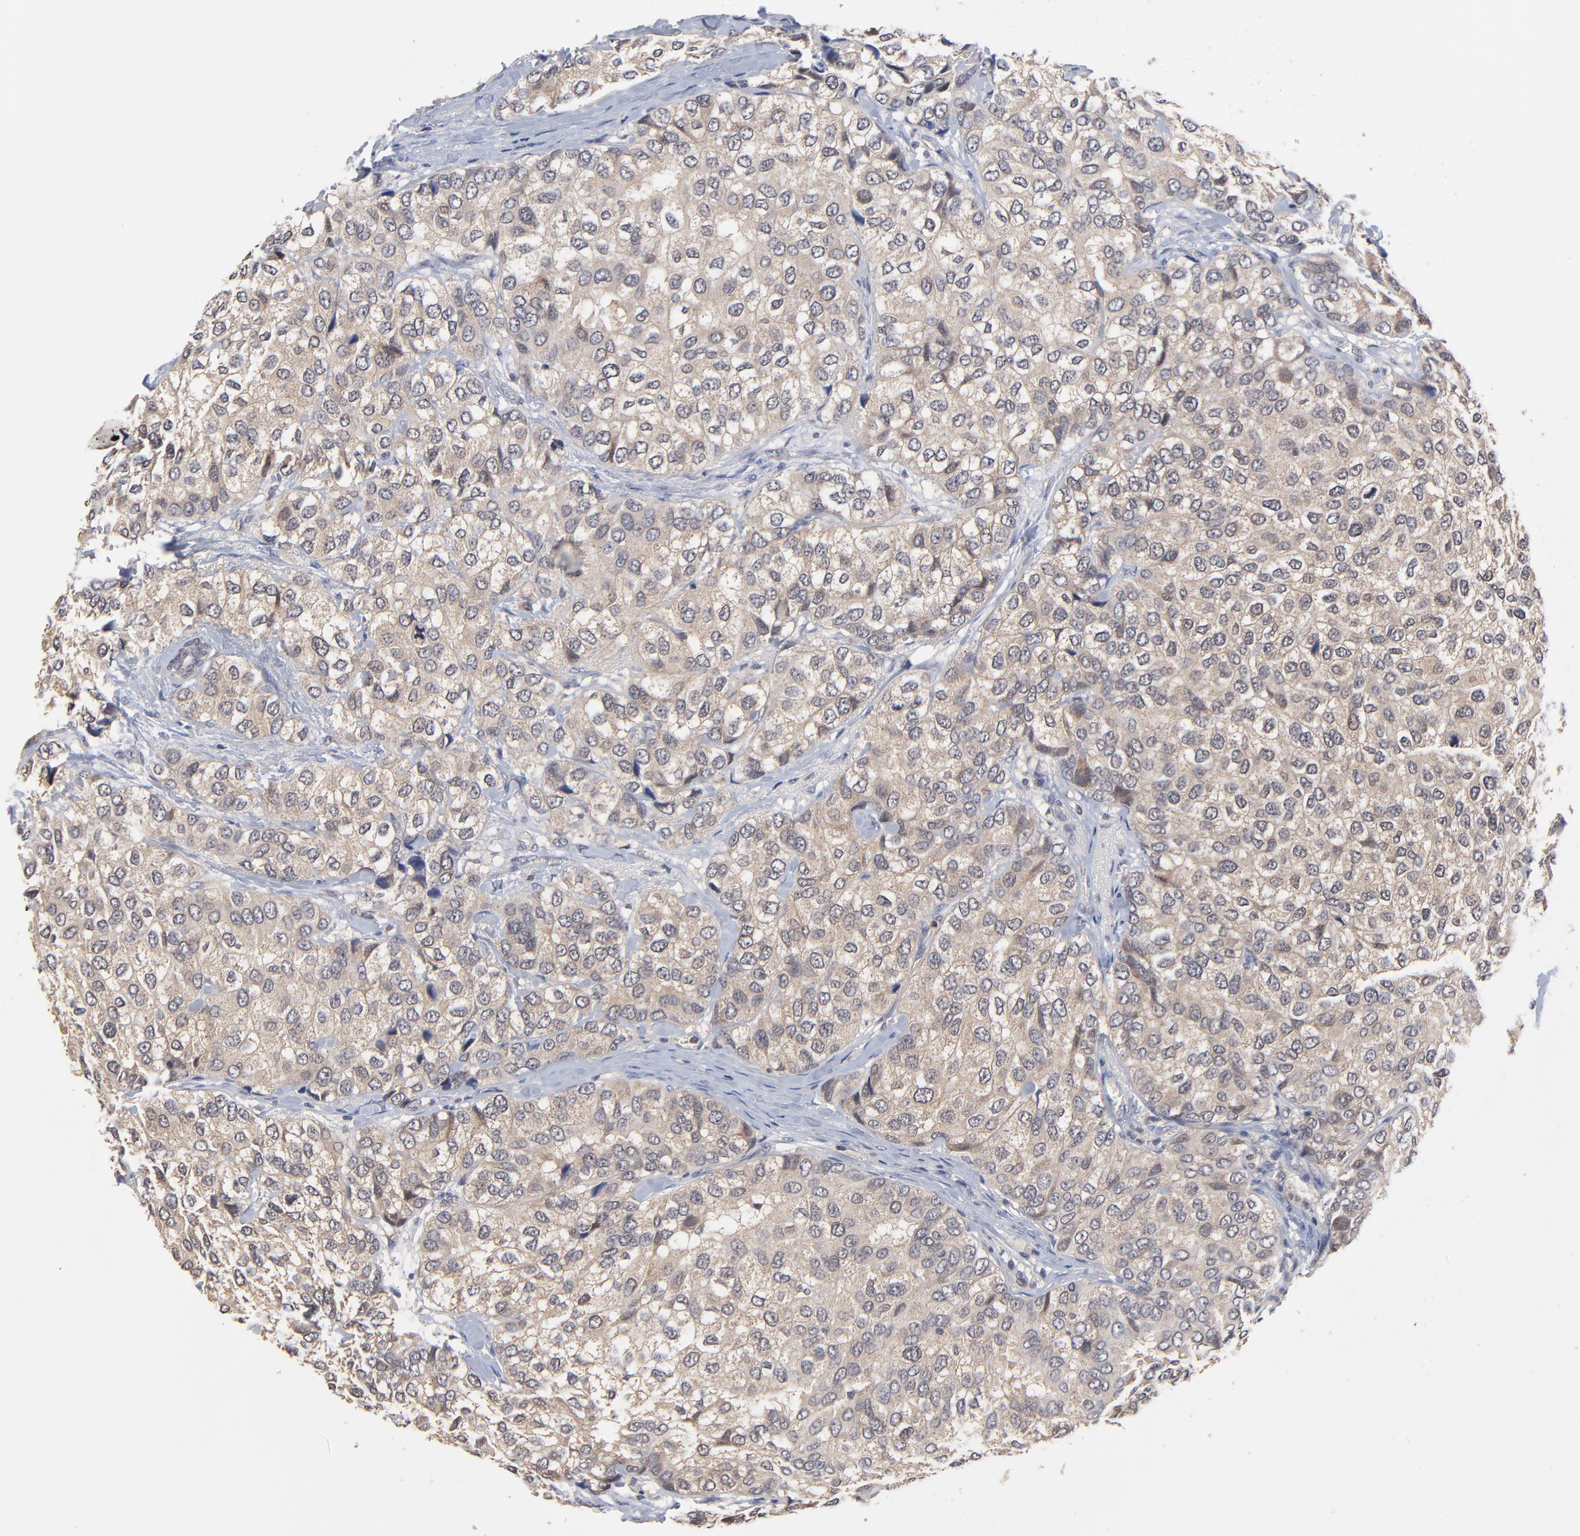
{"staining": {"intensity": "weak", "quantity": ">75%", "location": "cytoplasmic/membranous"}, "tissue": "breast cancer", "cell_type": "Tumor cells", "image_type": "cancer", "snomed": [{"axis": "morphology", "description": "Duct carcinoma"}, {"axis": "topography", "description": "Breast"}], "caption": "High-magnification brightfield microscopy of breast intraductal carcinoma stained with DAB (brown) and counterstained with hematoxylin (blue). tumor cells exhibit weak cytoplasmic/membranous staining is appreciated in approximately>75% of cells.", "gene": "PCMT1", "patient": {"sex": "female", "age": 68}}